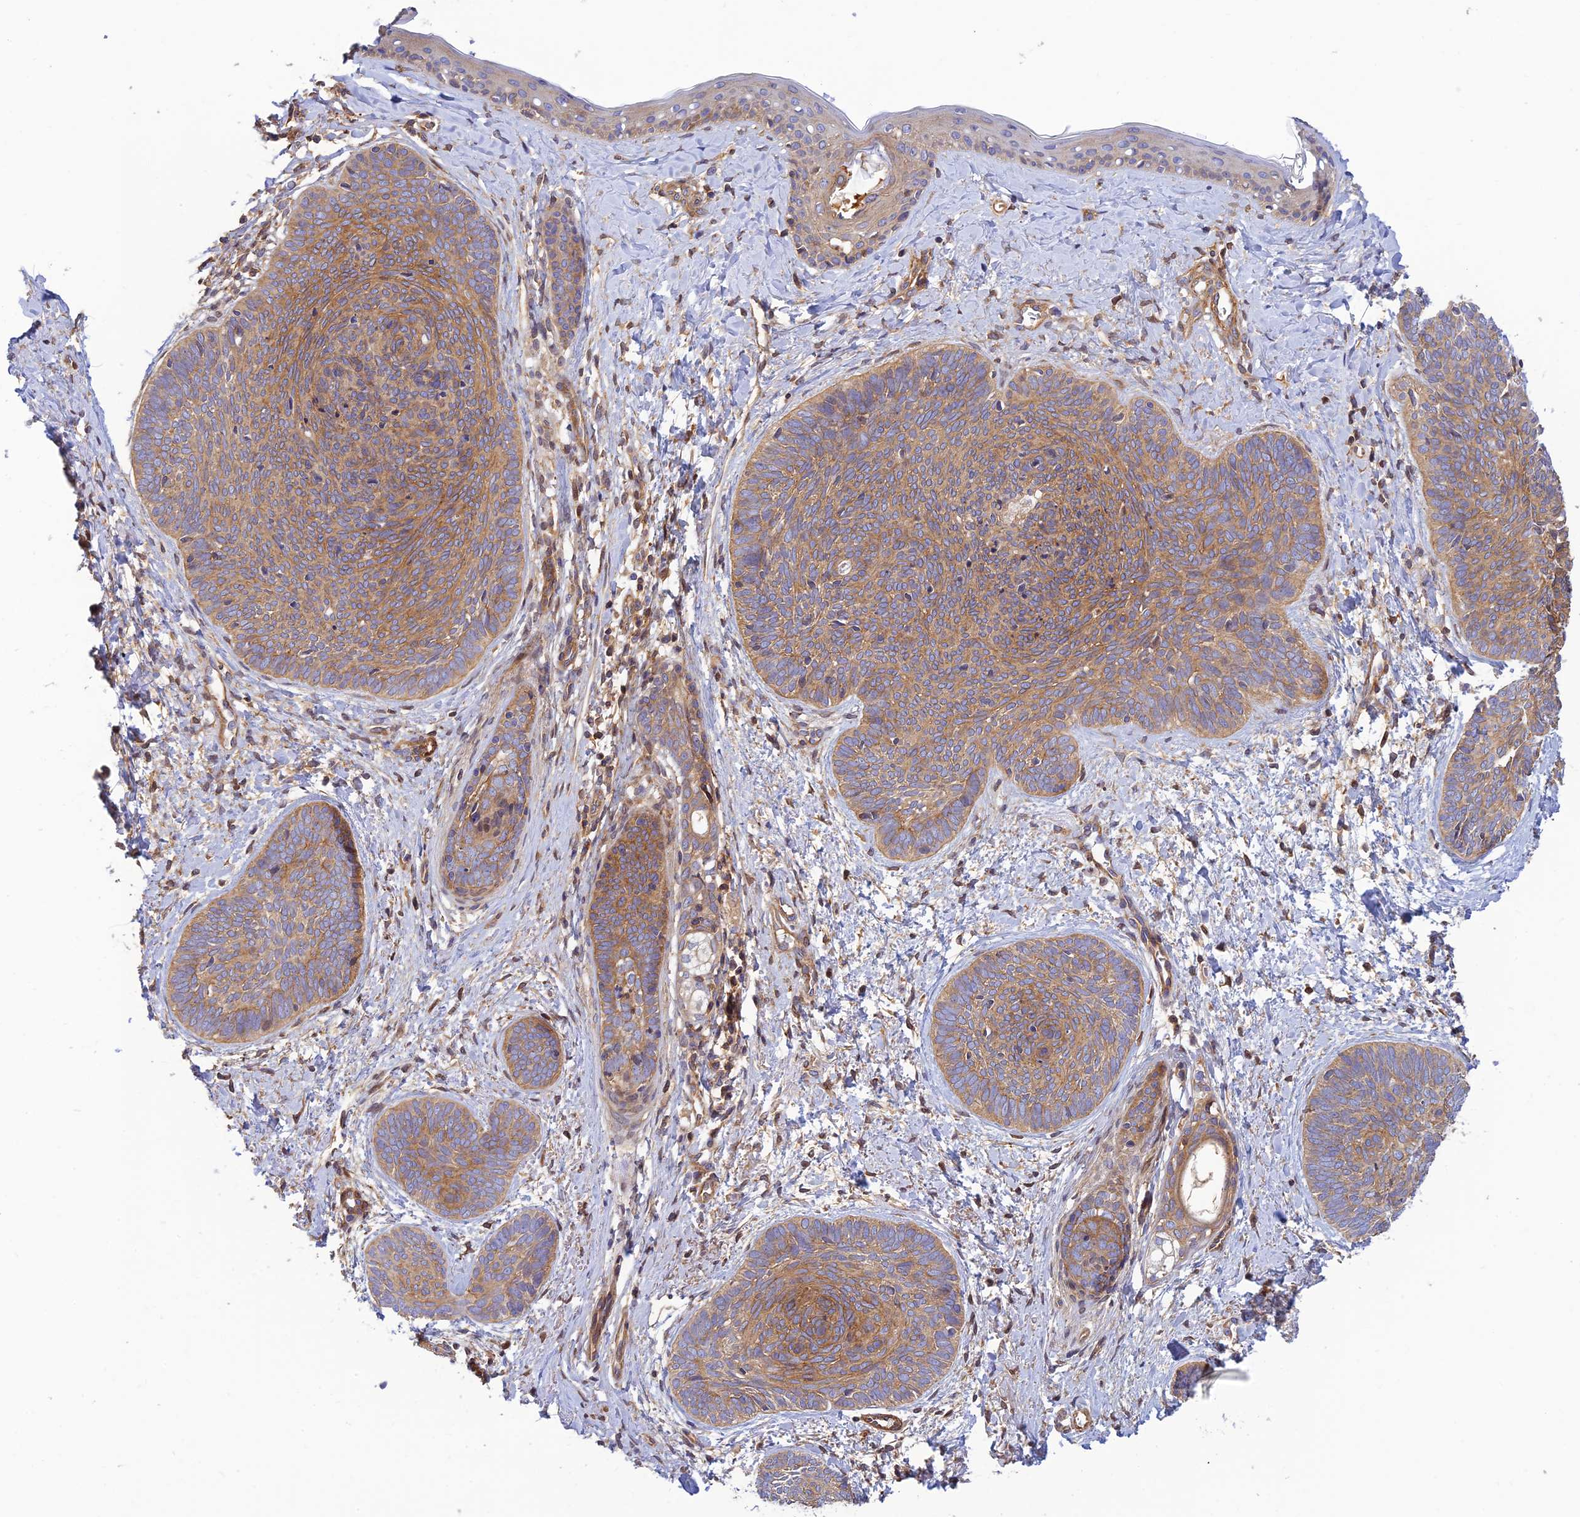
{"staining": {"intensity": "moderate", "quantity": ">75%", "location": "cytoplasmic/membranous"}, "tissue": "skin cancer", "cell_type": "Tumor cells", "image_type": "cancer", "snomed": [{"axis": "morphology", "description": "Basal cell carcinoma"}, {"axis": "topography", "description": "Skin"}], "caption": "The micrograph reveals staining of skin cancer (basal cell carcinoma), revealing moderate cytoplasmic/membranous protein staining (brown color) within tumor cells. Immunohistochemistry stains the protein in brown and the nuclei are stained blue.", "gene": "PPP1R12C", "patient": {"sex": "female", "age": 81}}